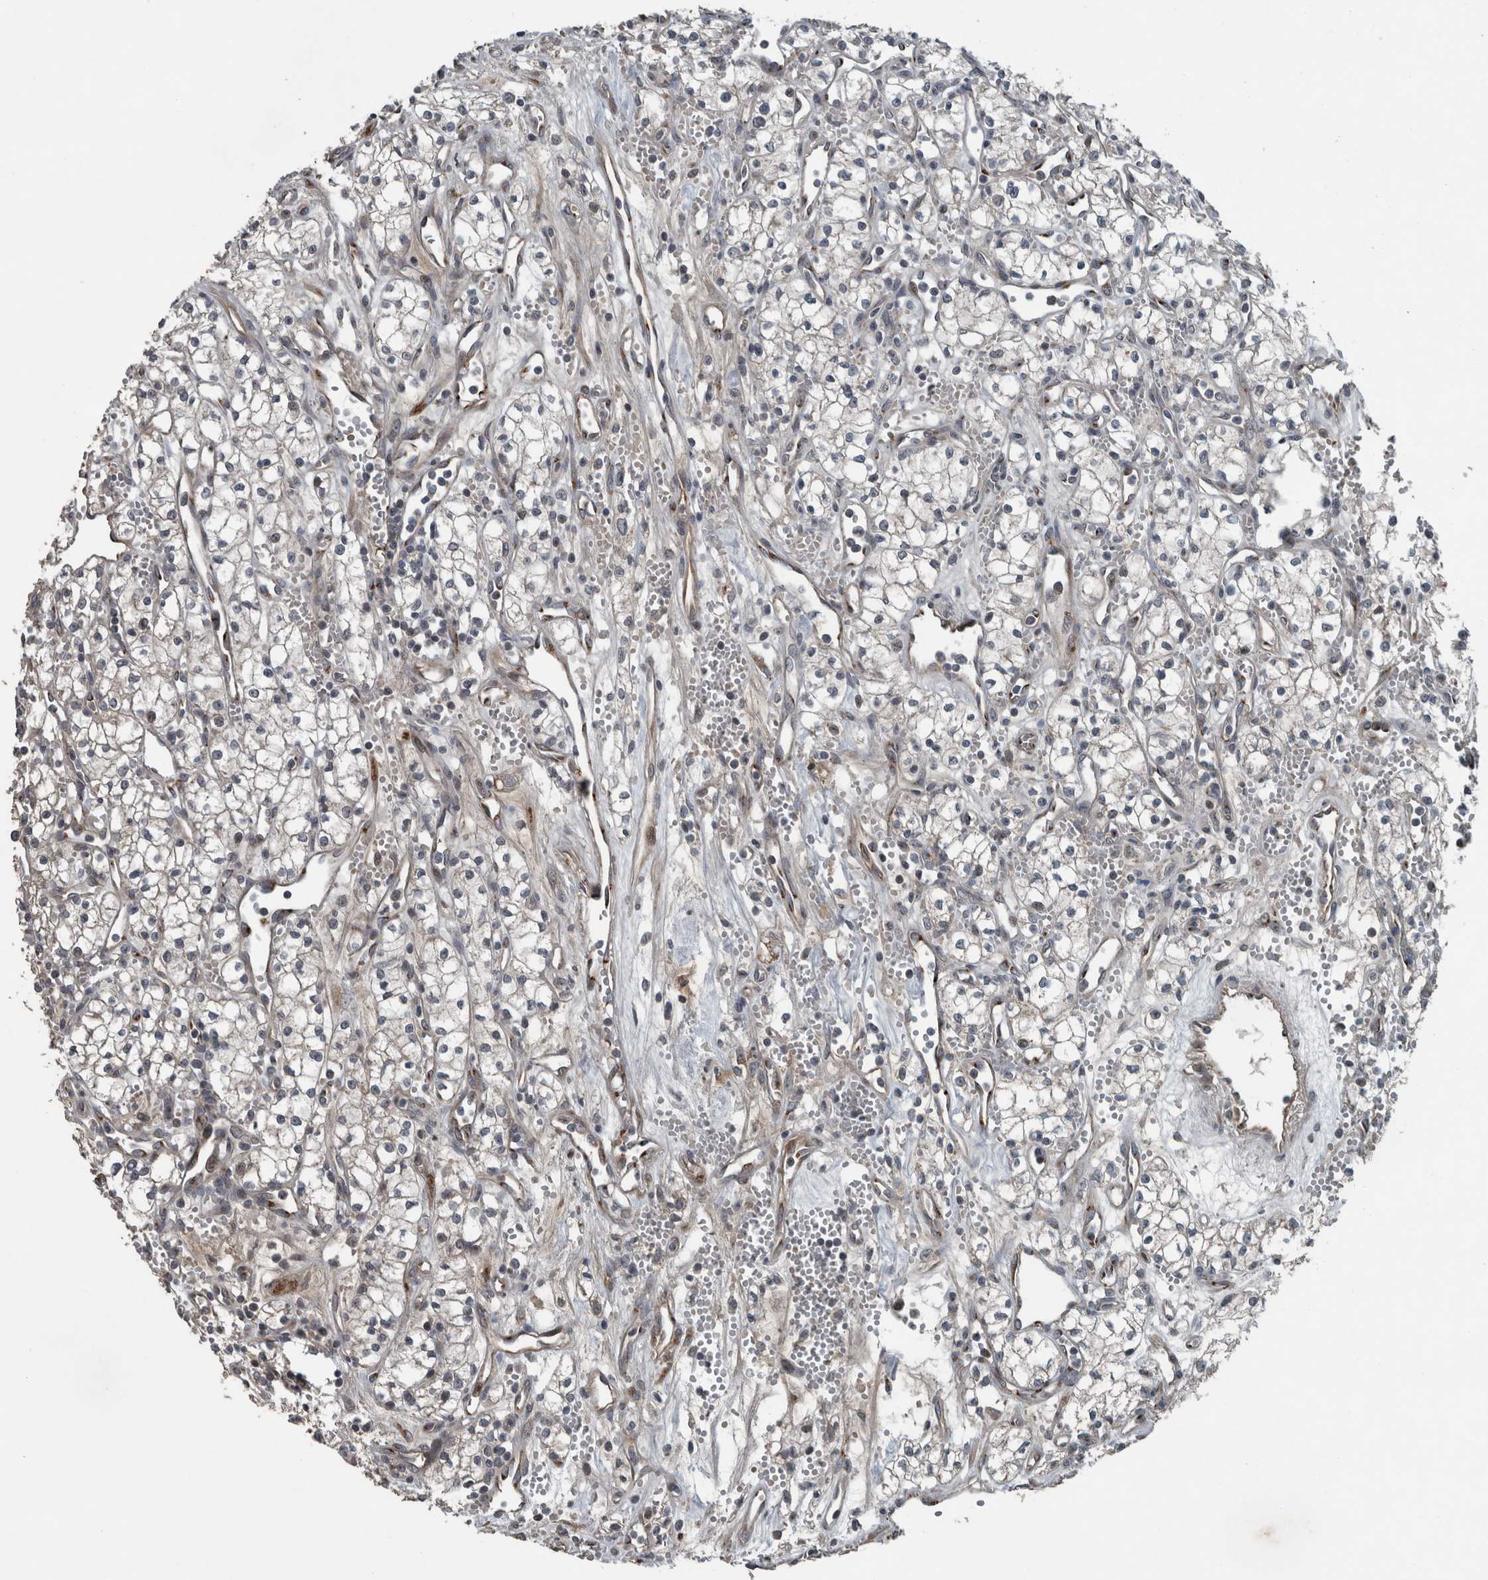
{"staining": {"intensity": "negative", "quantity": "none", "location": "none"}, "tissue": "renal cancer", "cell_type": "Tumor cells", "image_type": "cancer", "snomed": [{"axis": "morphology", "description": "Adenocarcinoma, NOS"}, {"axis": "topography", "description": "Kidney"}], "caption": "Immunohistochemistry of renal cancer (adenocarcinoma) demonstrates no expression in tumor cells.", "gene": "ZNF345", "patient": {"sex": "male", "age": 59}}